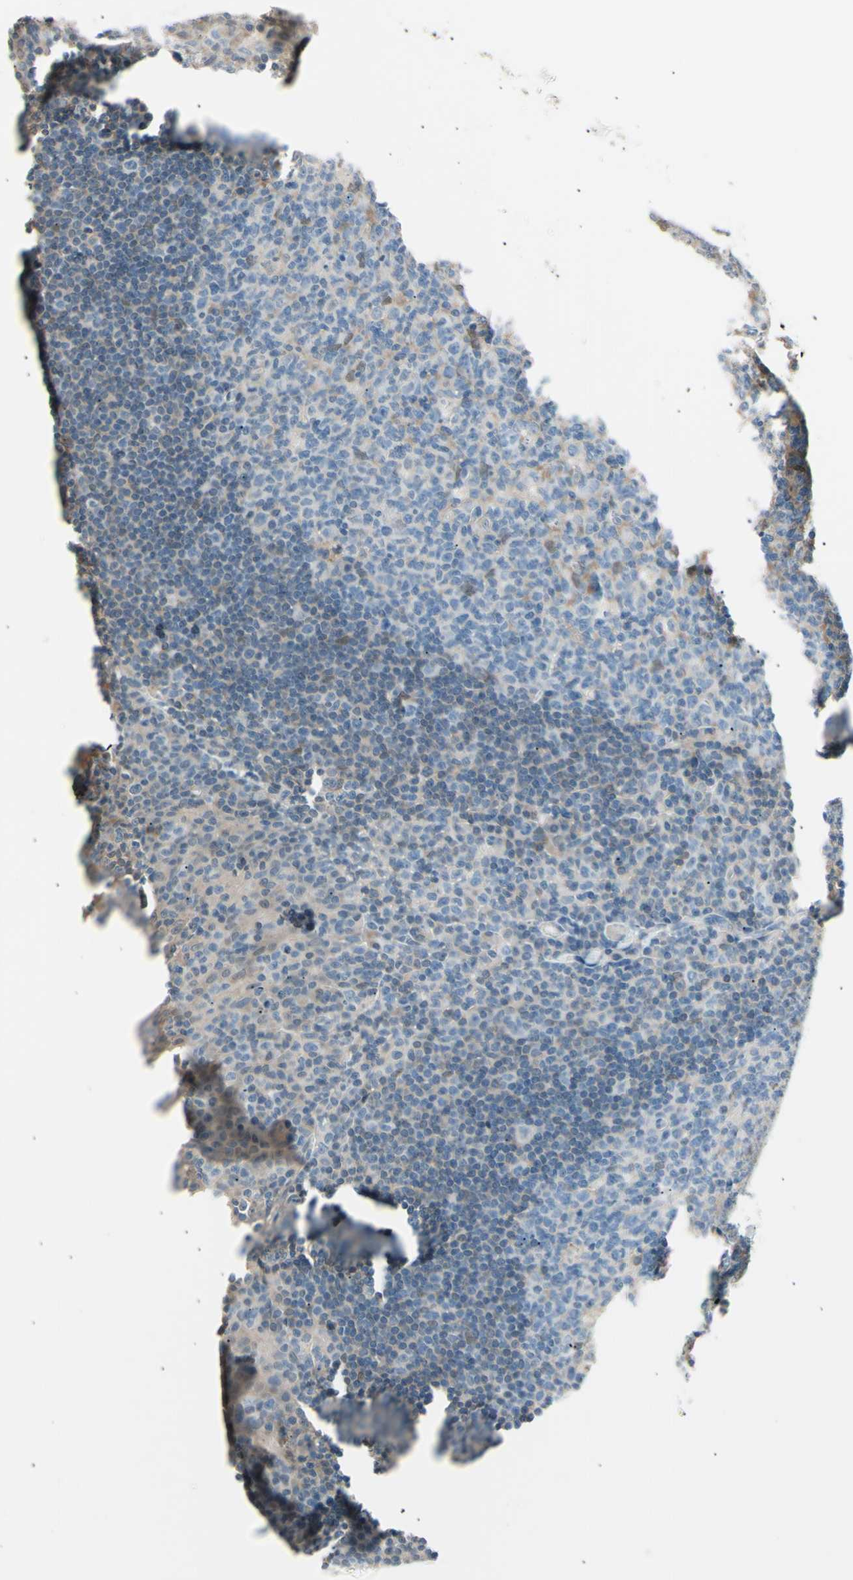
{"staining": {"intensity": "weak", "quantity": "25%-75%", "location": "cytoplasmic/membranous"}, "tissue": "tonsil", "cell_type": "Germinal center cells", "image_type": "normal", "snomed": [{"axis": "morphology", "description": "Normal tissue, NOS"}, {"axis": "topography", "description": "Tonsil"}], "caption": "Immunohistochemistry image of benign tonsil: tonsil stained using IHC reveals low levels of weak protein expression localized specifically in the cytoplasmic/membranous of germinal center cells, appearing as a cytoplasmic/membranous brown color.", "gene": "LHPP", "patient": {"sex": "male", "age": 17}}